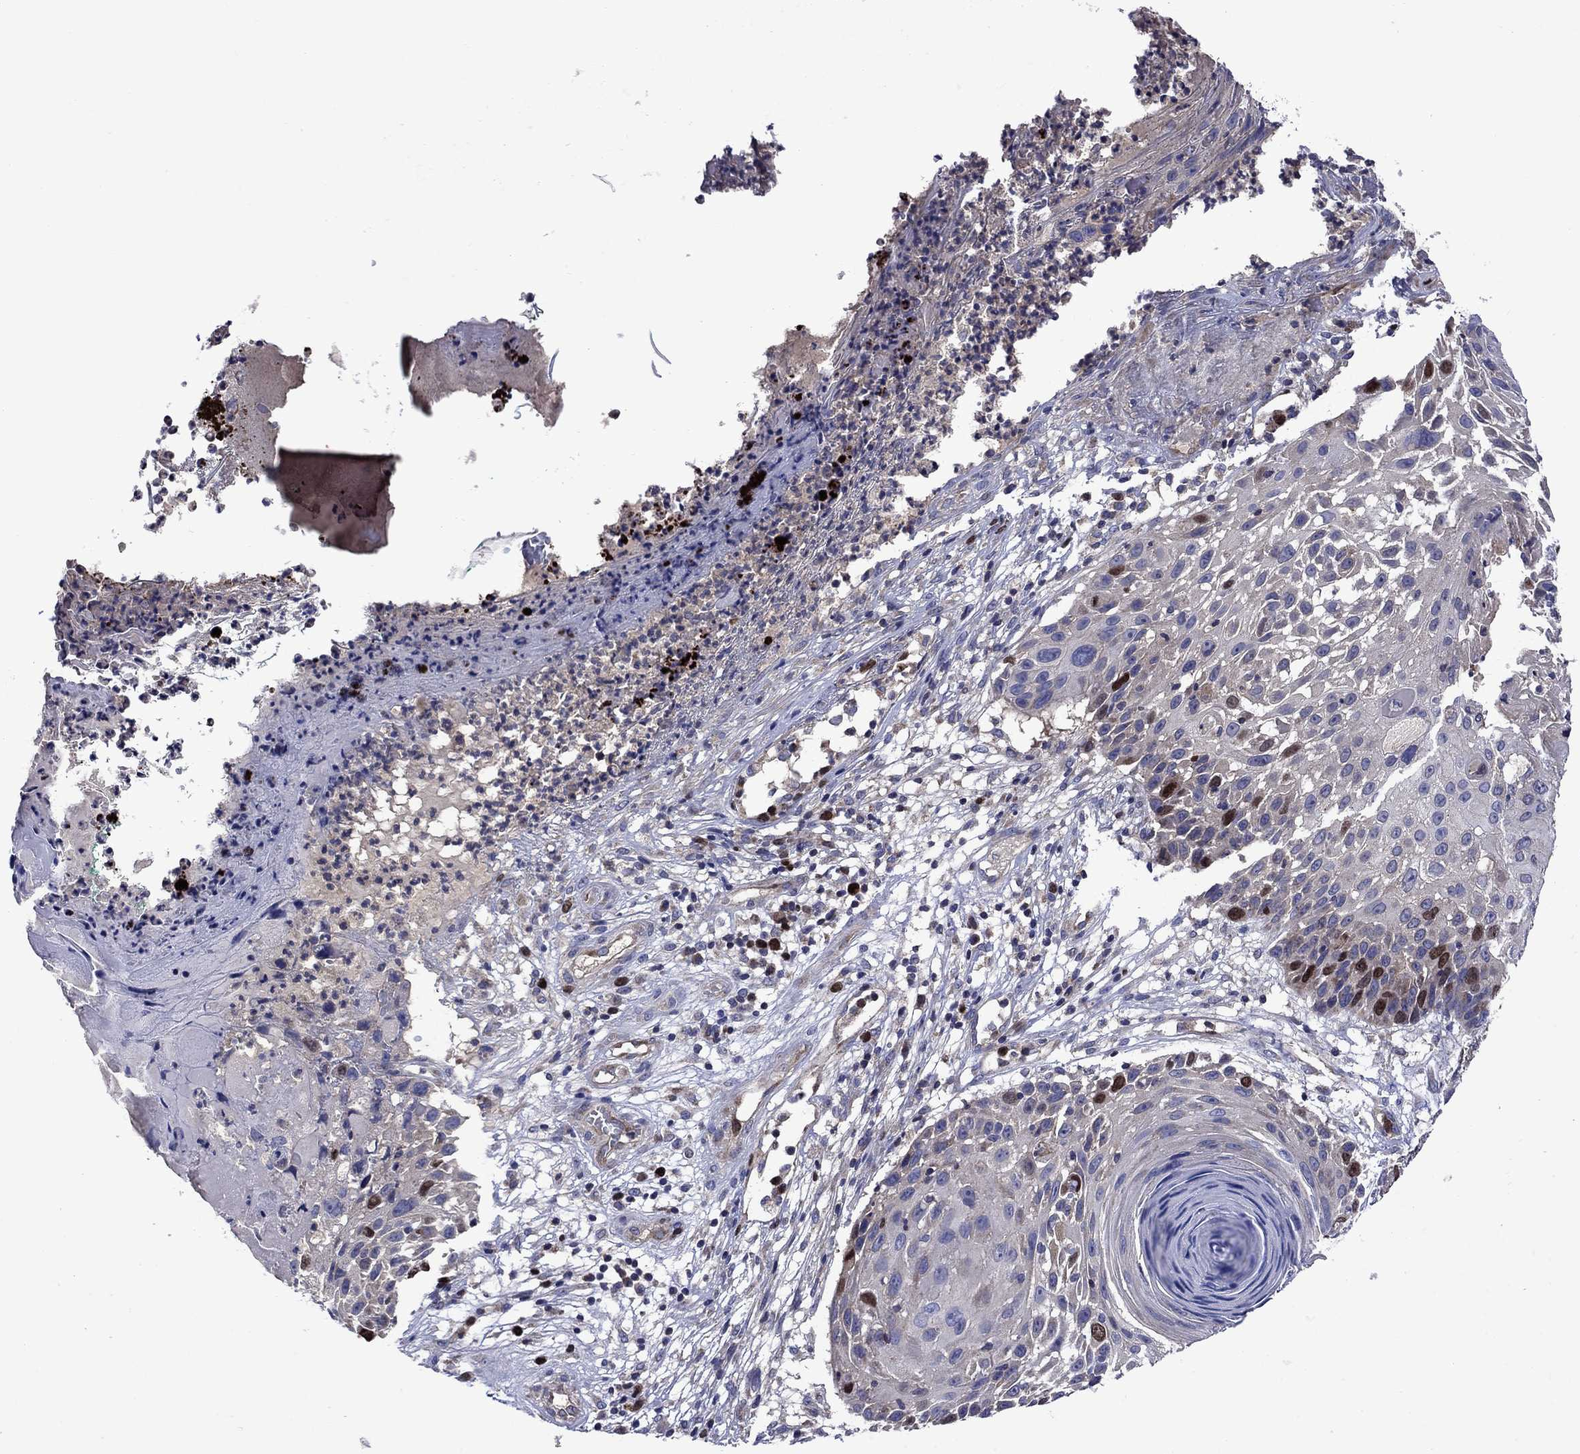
{"staining": {"intensity": "moderate", "quantity": "<25%", "location": "nuclear"}, "tissue": "skin cancer", "cell_type": "Tumor cells", "image_type": "cancer", "snomed": [{"axis": "morphology", "description": "Squamous cell carcinoma, NOS"}, {"axis": "topography", "description": "Skin"}], "caption": "A low amount of moderate nuclear positivity is identified in approximately <25% of tumor cells in skin cancer tissue.", "gene": "KIF22", "patient": {"sex": "male", "age": 92}}